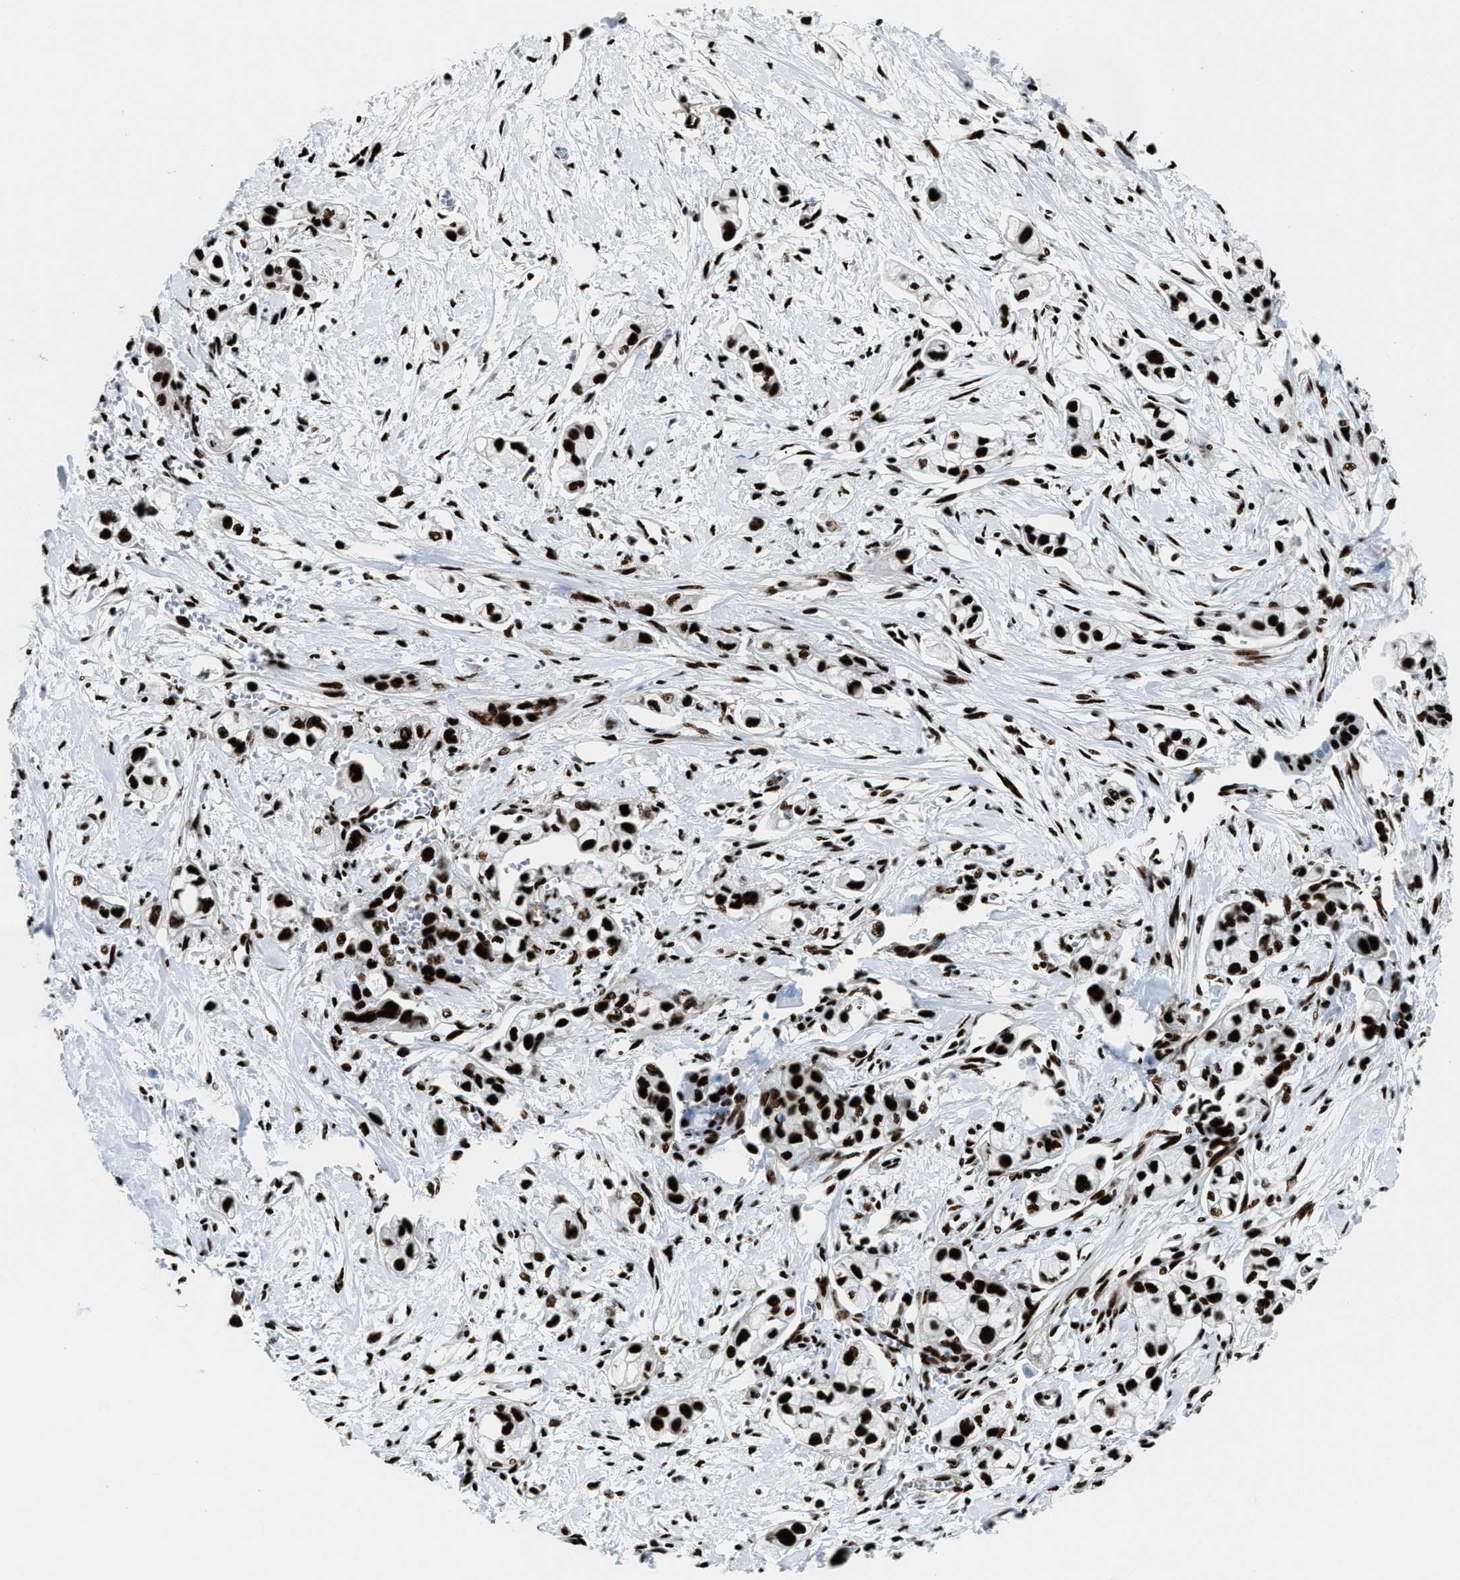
{"staining": {"intensity": "strong", "quantity": ">75%", "location": "nuclear"}, "tissue": "pancreatic cancer", "cell_type": "Tumor cells", "image_type": "cancer", "snomed": [{"axis": "morphology", "description": "Adenocarcinoma, NOS"}, {"axis": "topography", "description": "Pancreas"}], "caption": "IHC histopathology image of neoplastic tissue: pancreatic adenocarcinoma stained using immunohistochemistry (IHC) demonstrates high levels of strong protein expression localized specifically in the nuclear of tumor cells, appearing as a nuclear brown color.", "gene": "NONO", "patient": {"sex": "male", "age": 74}}